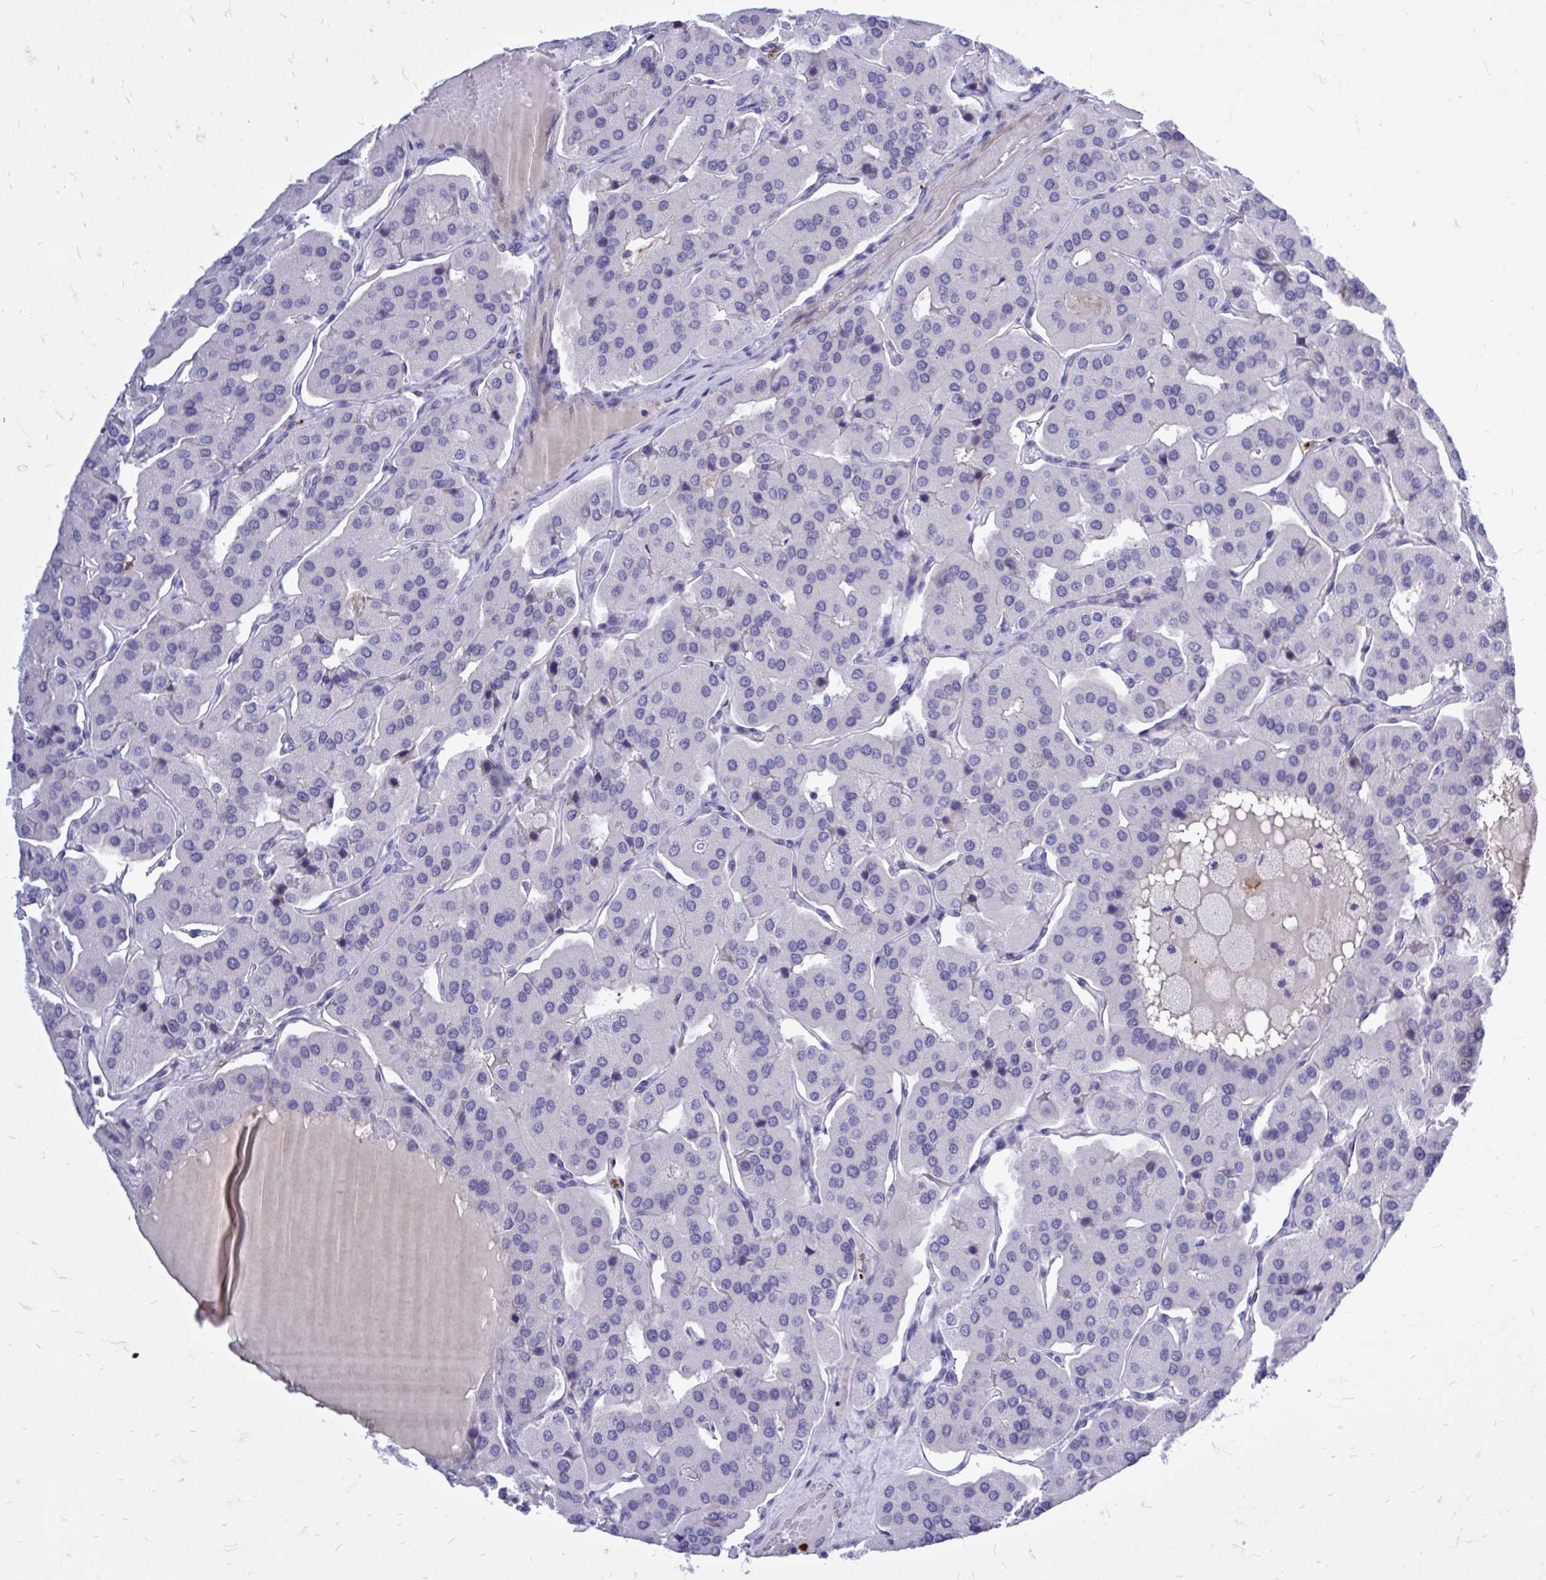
{"staining": {"intensity": "negative", "quantity": "none", "location": "none"}, "tissue": "parathyroid gland", "cell_type": "Glandular cells", "image_type": "normal", "snomed": [{"axis": "morphology", "description": "Normal tissue, NOS"}, {"axis": "morphology", "description": "Adenoma, NOS"}, {"axis": "topography", "description": "Parathyroid gland"}], "caption": "IHC histopathology image of normal parathyroid gland stained for a protein (brown), which shows no staining in glandular cells.", "gene": "ZBTB25", "patient": {"sex": "female", "age": 86}}